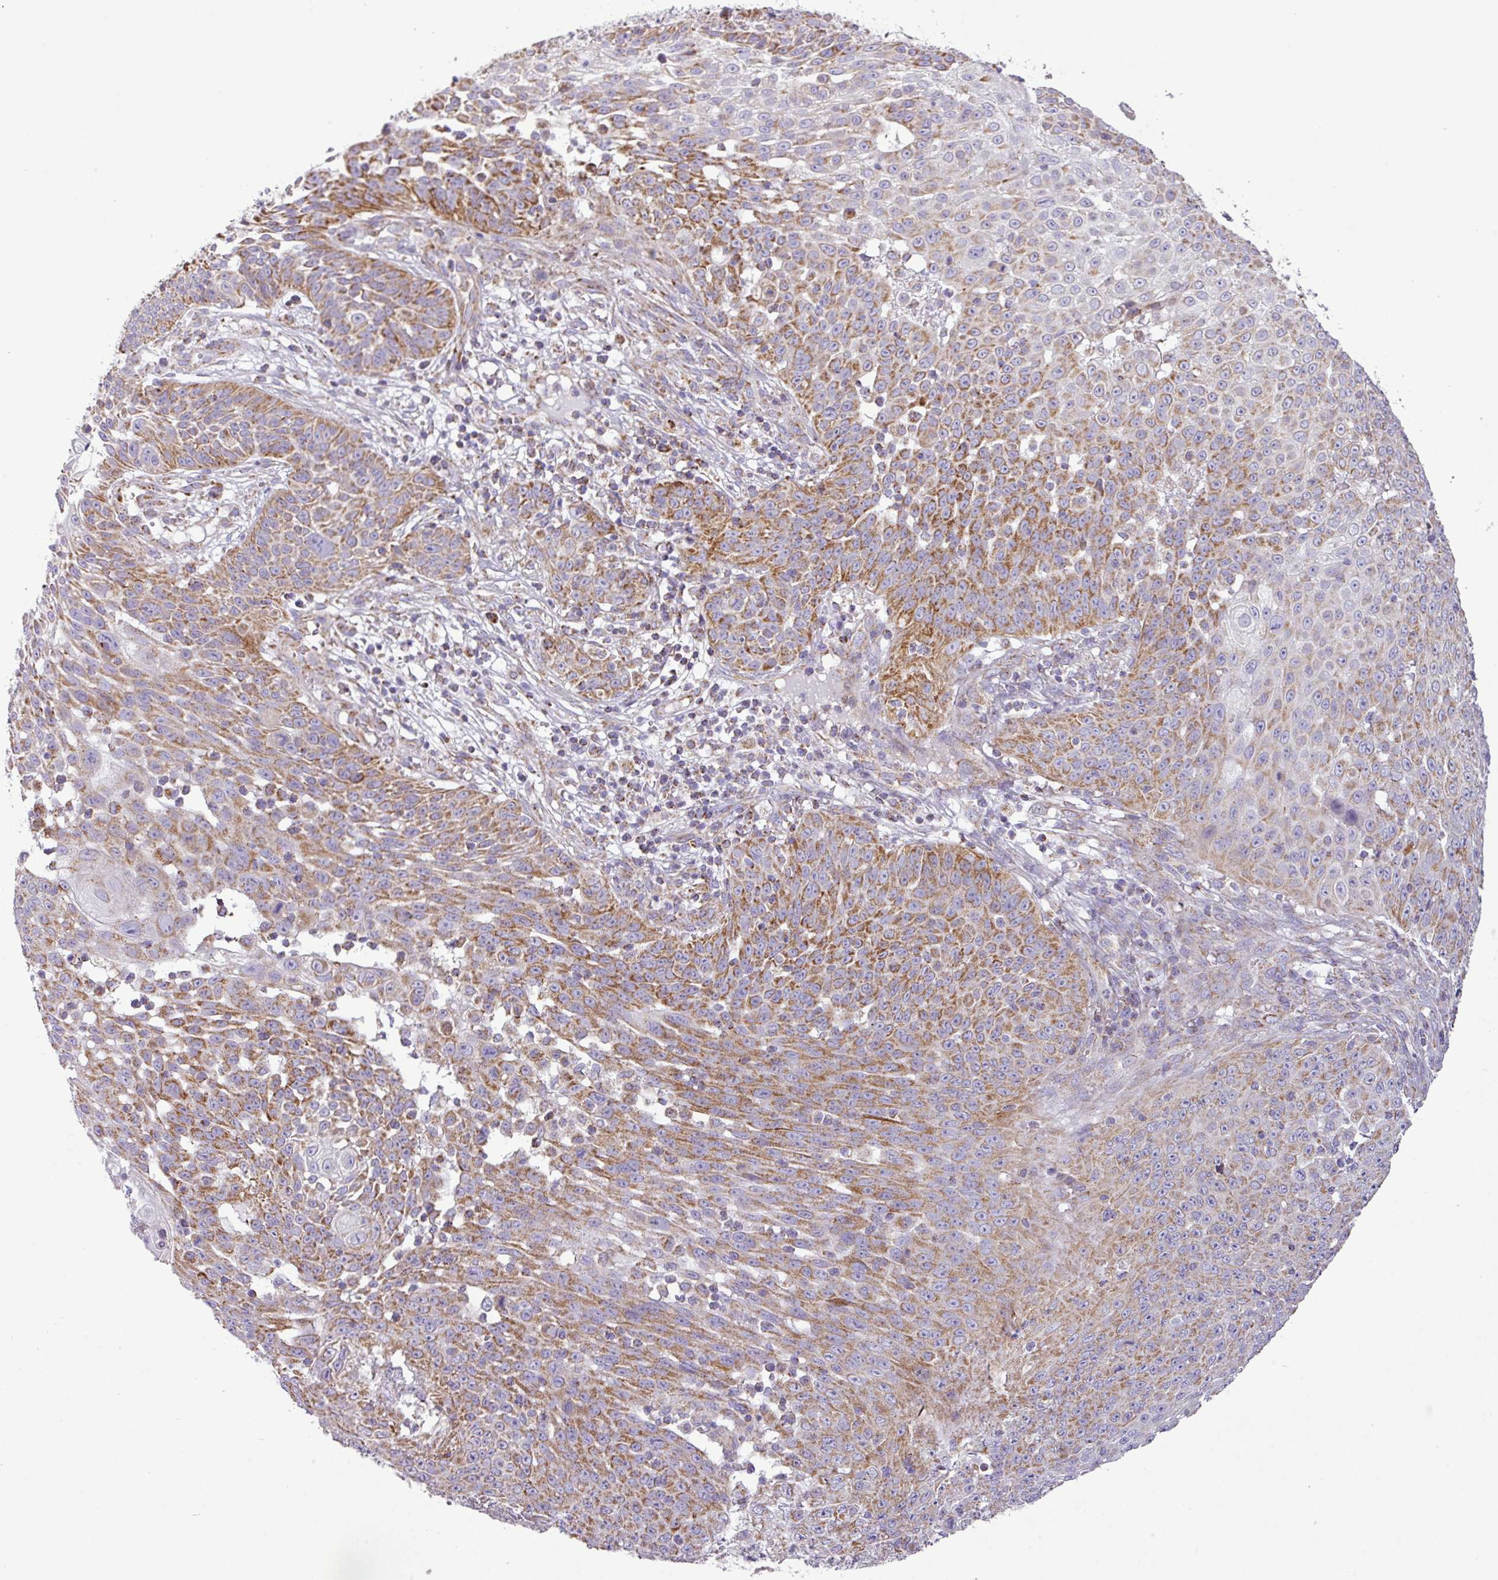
{"staining": {"intensity": "moderate", "quantity": ">75%", "location": "cytoplasmic/membranous"}, "tissue": "skin cancer", "cell_type": "Tumor cells", "image_type": "cancer", "snomed": [{"axis": "morphology", "description": "Squamous cell carcinoma, NOS"}, {"axis": "topography", "description": "Skin"}], "caption": "Skin squamous cell carcinoma was stained to show a protein in brown. There is medium levels of moderate cytoplasmic/membranous positivity in approximately >75% of tumor cells.", "gene": "ZNF81", "patient": {"sex": "male", "age": 24}}